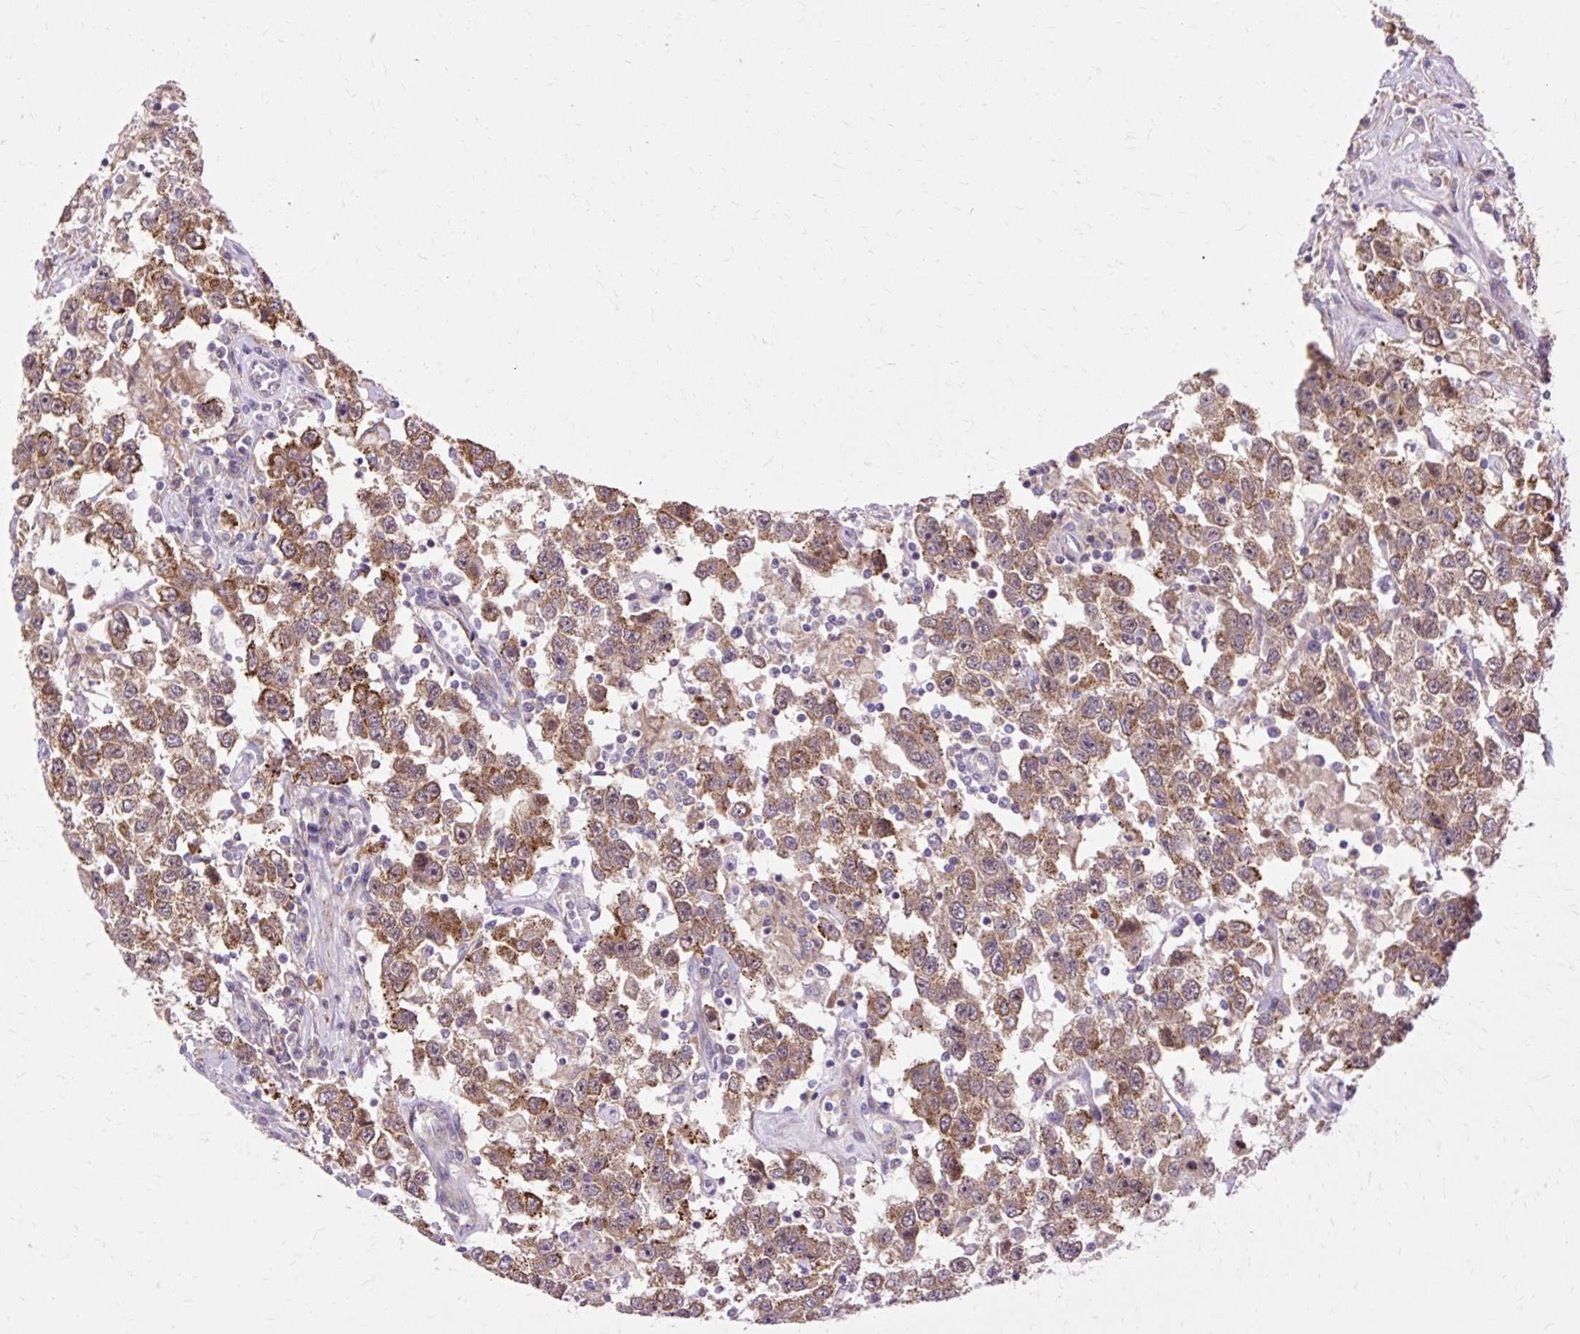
{"staining": {"intensity": "moderate", "quantity": ">75%", "location": "cytoplasmic/membranous"}, "tissue": "testis cancer", "cell_type": "Tumor cells", "image_type": "cancer", "snomed": [{"axis": "morphology", "description": "Seminoma, NOS"}, {"axis": "topography", "description": "Testis"}], "caption": "A brown stain highlights moderate cytoplasmic/membranous staining of a protein in human testis seminoma tumor cells.", "gene": "GEMIN2", "patient": {"sex": "male", "age": 41}}